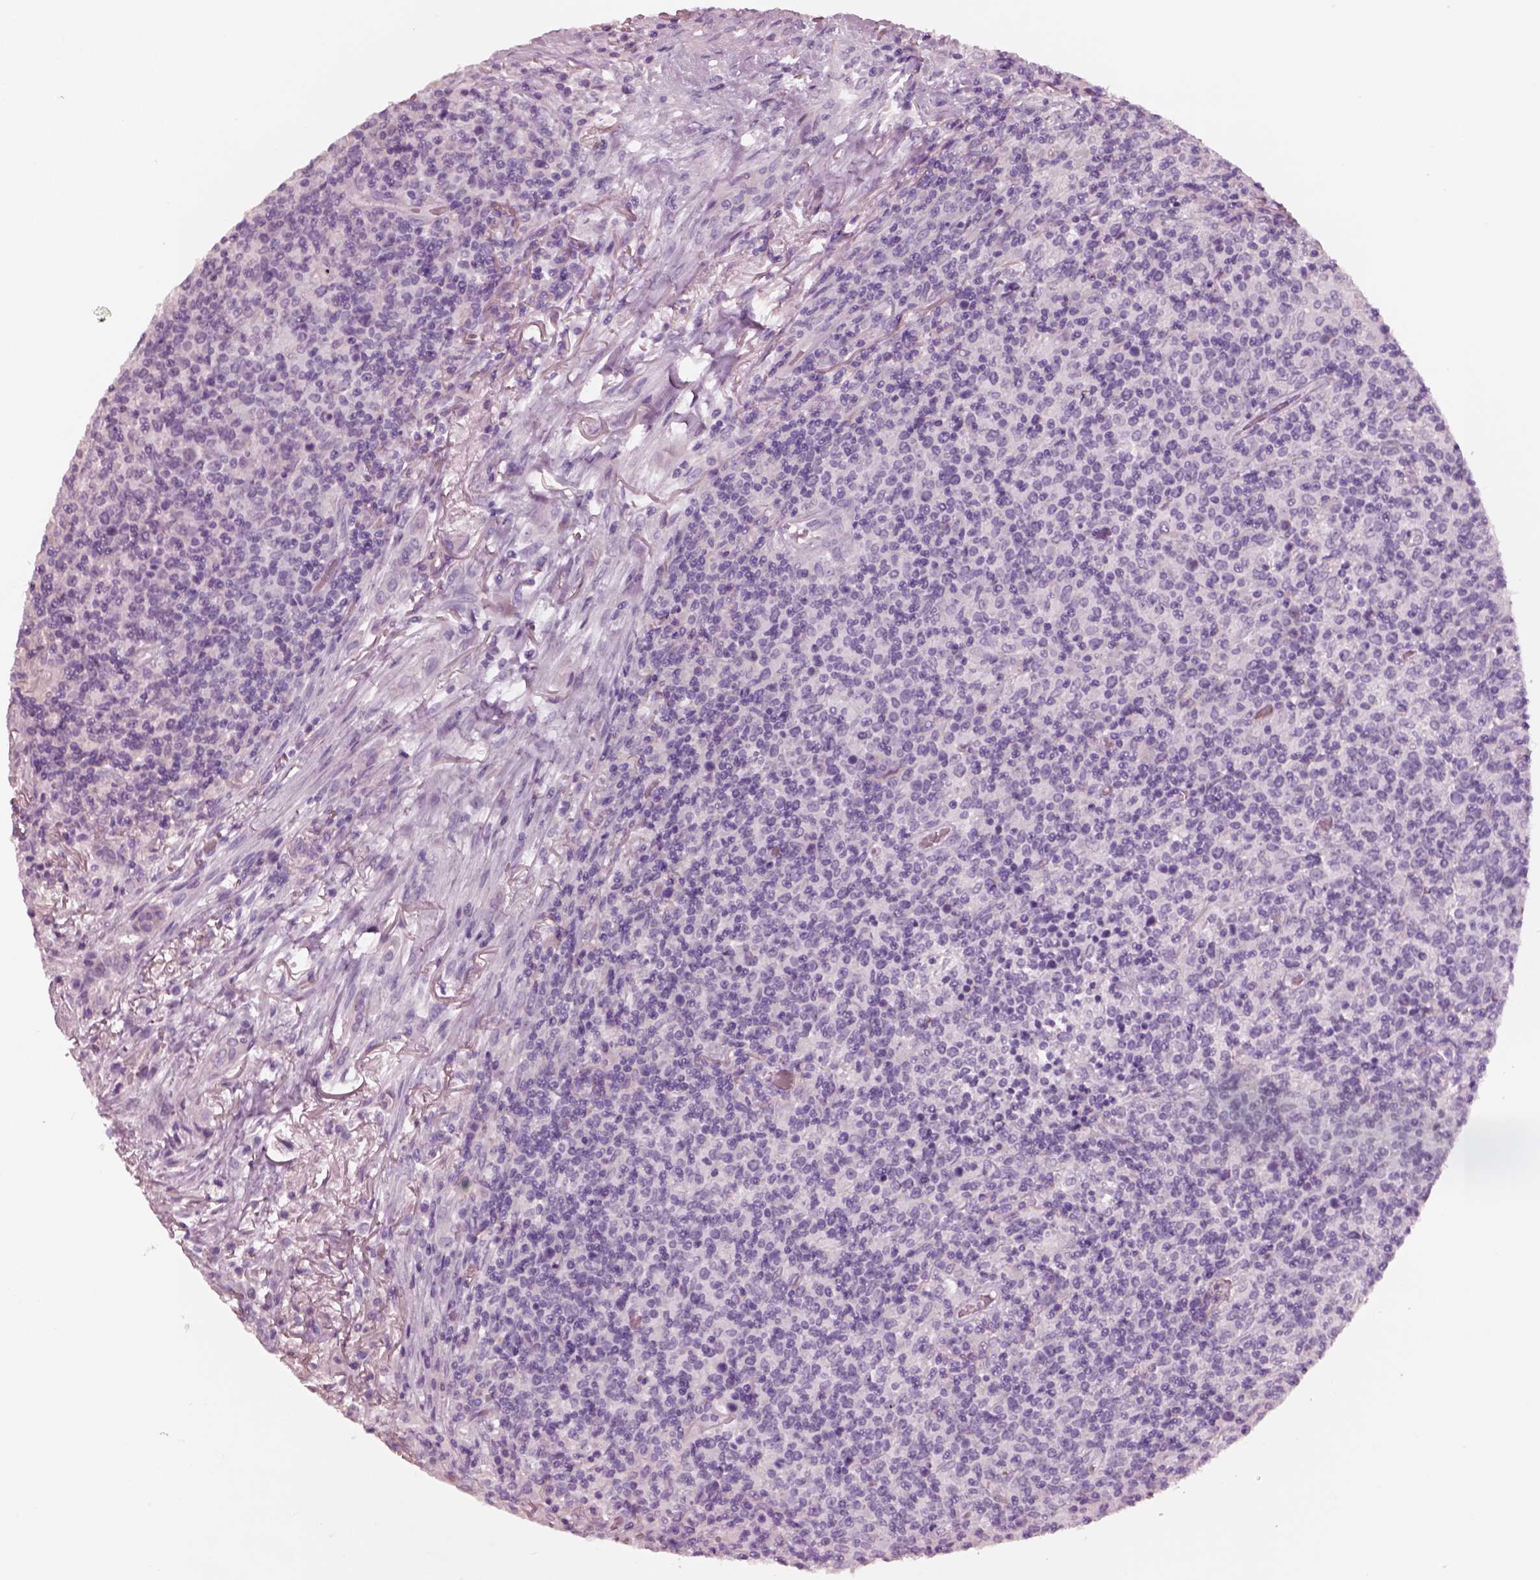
{"staining": {"intensity": "negative", "quantity": "none", "location": "none"}, "tissue": "lymphoma", "cell_type": "Tumor cells", "image_type": "cancer", "snomed": [{"axis": "morphology", "description": "Malignant lymphoma, non-Hodgkin's type, High grade"}, {"axis": "topography", "description": "Lung"}], "caption": "Immunohistochemical staining of human high-grade malignant lymphoma, non-Hodgkin's type reveals no significant positivity in tumor cells. Nuclei are stained in blue.", "gene": "PNOC", "patient": {"sex": "male", "age": 79}}